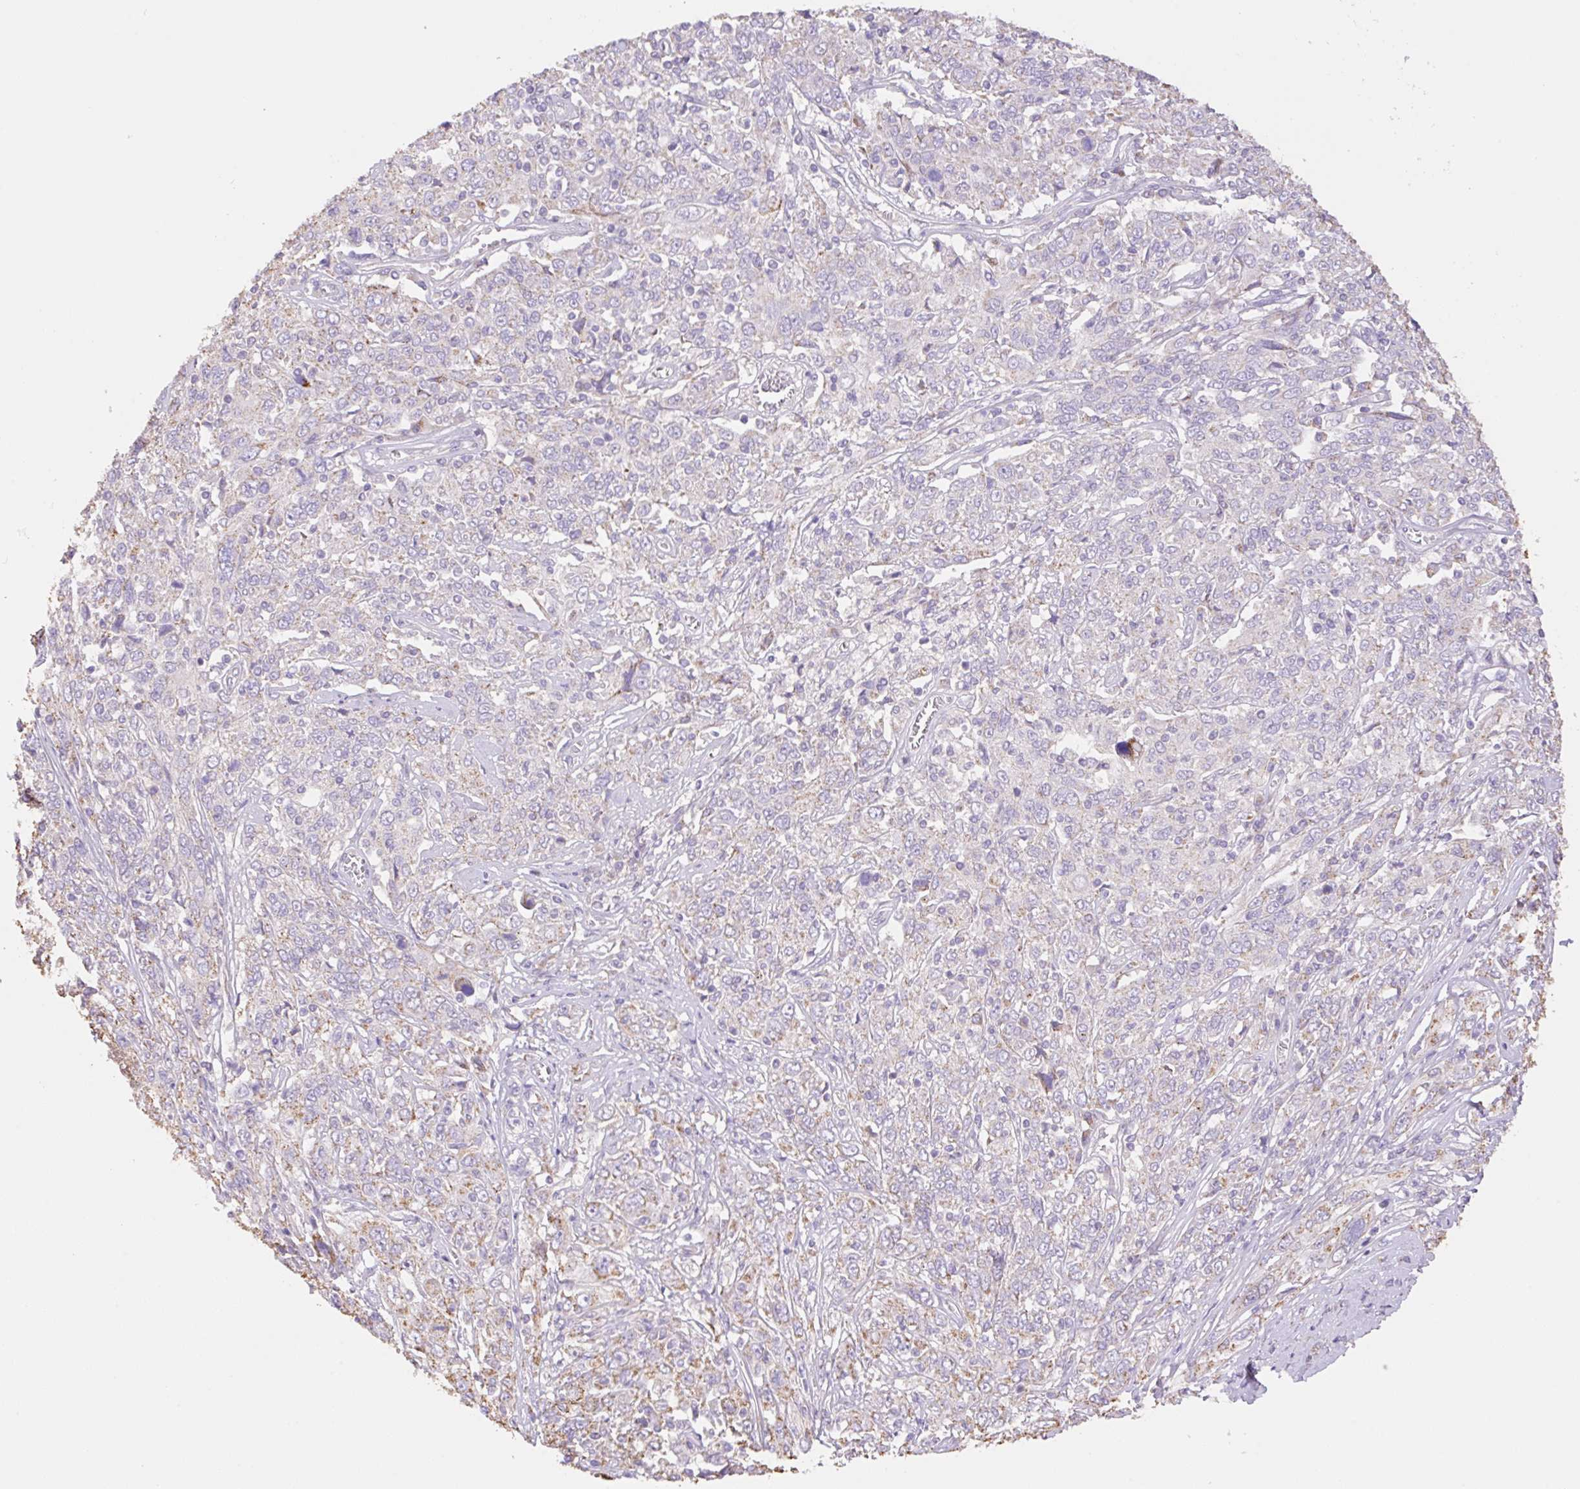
{"staining": {"intensity": "negative", "quantity": "none", "location": "none"}, "tissue": "cervical cancer", "cell_type": "Tumor cells", "image_type": "cancer", "snomed": [{"axis": "morphology", "description": "Squamous cell carcinoma, NOS"}, {"axis": "topography", "description": "Cervix"}], "caption": "Cervical cancer (squamous cell carcinoma) was stained to show a protein in brown. There is no significant positivity in tumor cells. (Brightfield microscopy of DAB (3,3'-diaminobenzidine) immunohistochemistry at high magnification).", "gene": "COPZ2", "patient": {"sex": "female", "age": 46}}